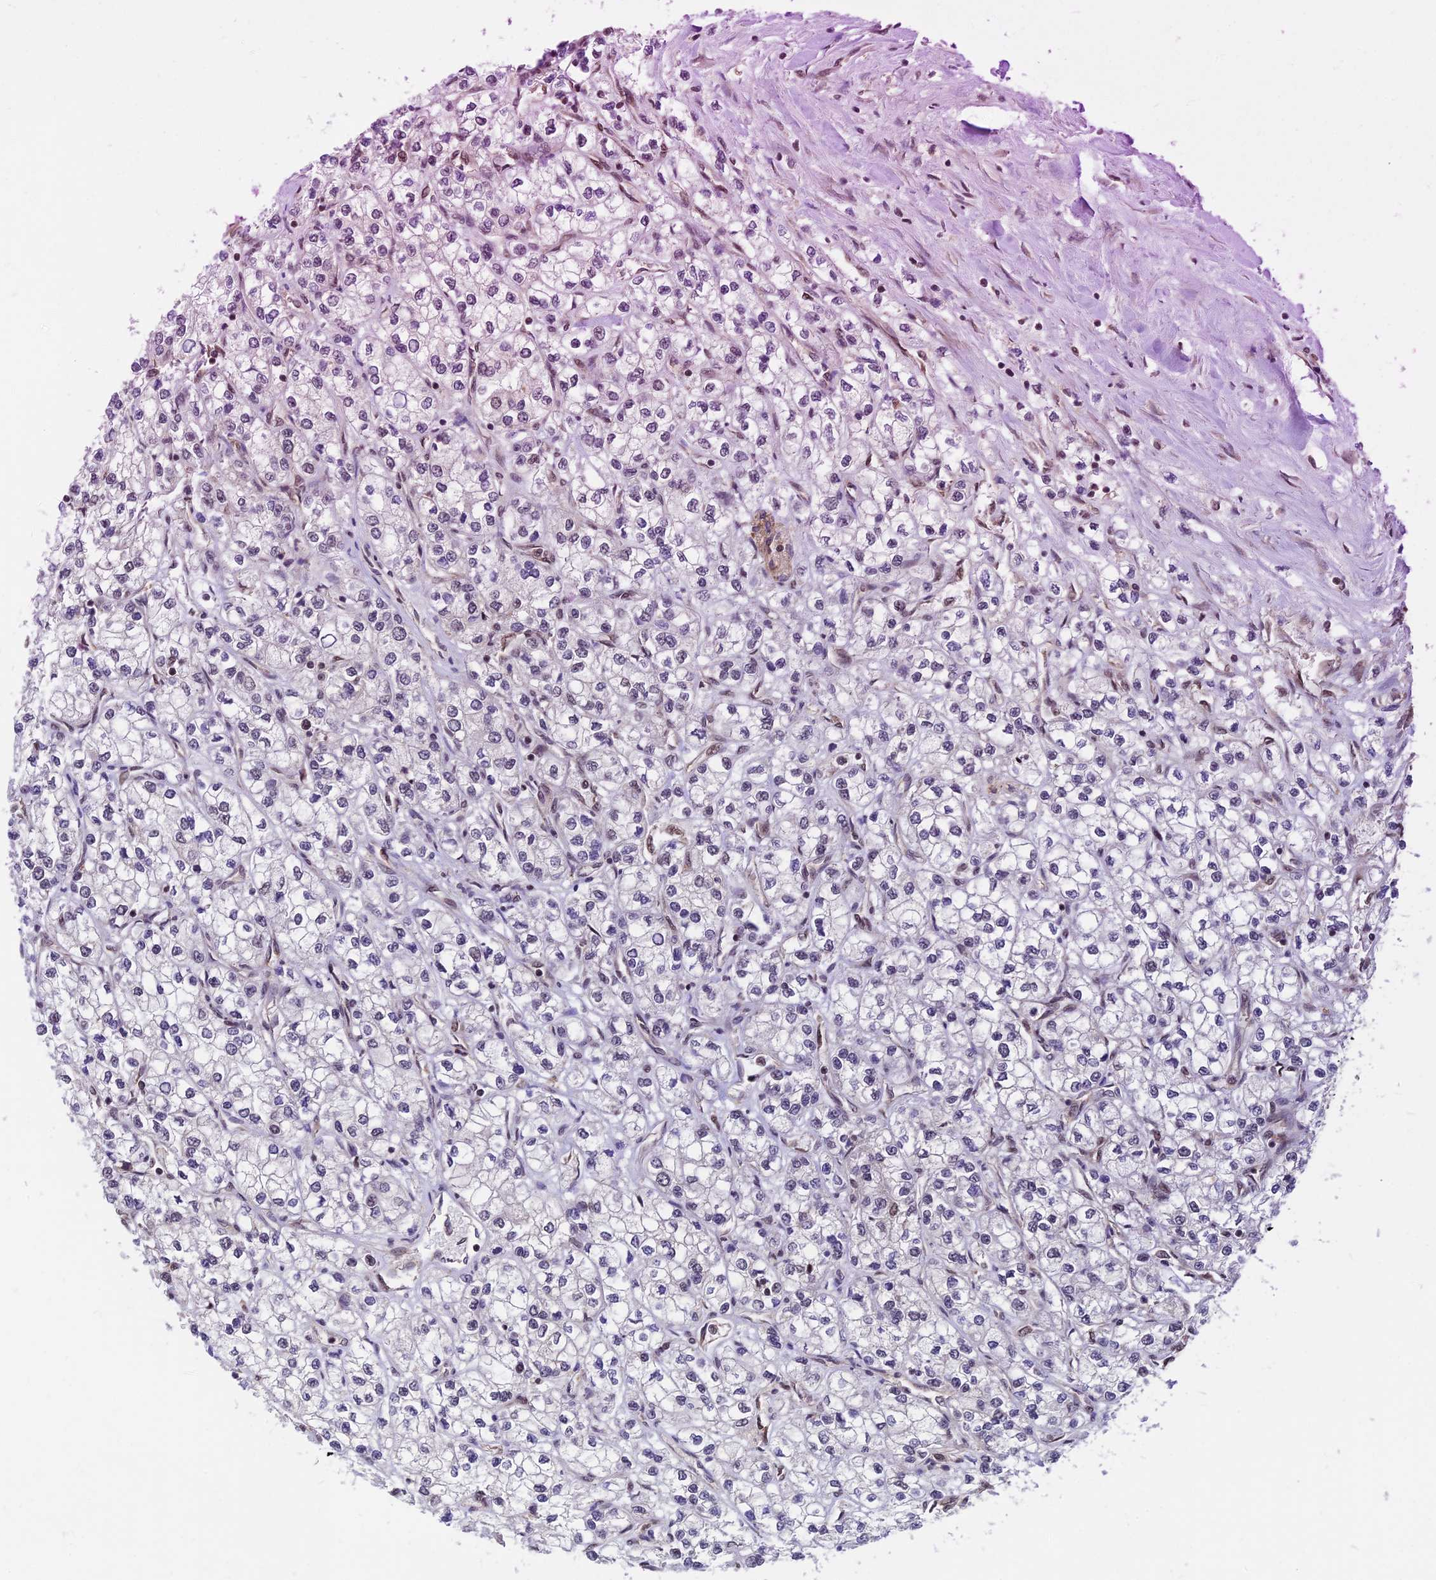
{"staining": {"intensity": "negative", "quantity": "none", "location": "none"}, "tissue": "renal cancer", "cell_type": "Tumor cells", "image_type": "cancer", "snomed": [{"axis": "morphology", "description": "Adenocarcinoma, NOS"}, {"axis": "topography", "description": "Kidney"}], "caption": "There is no significant expression in tumor cells of renal adenocarcinoma.", "gene": "RBM42", "patient": {"sex": "male", "age": 80}}